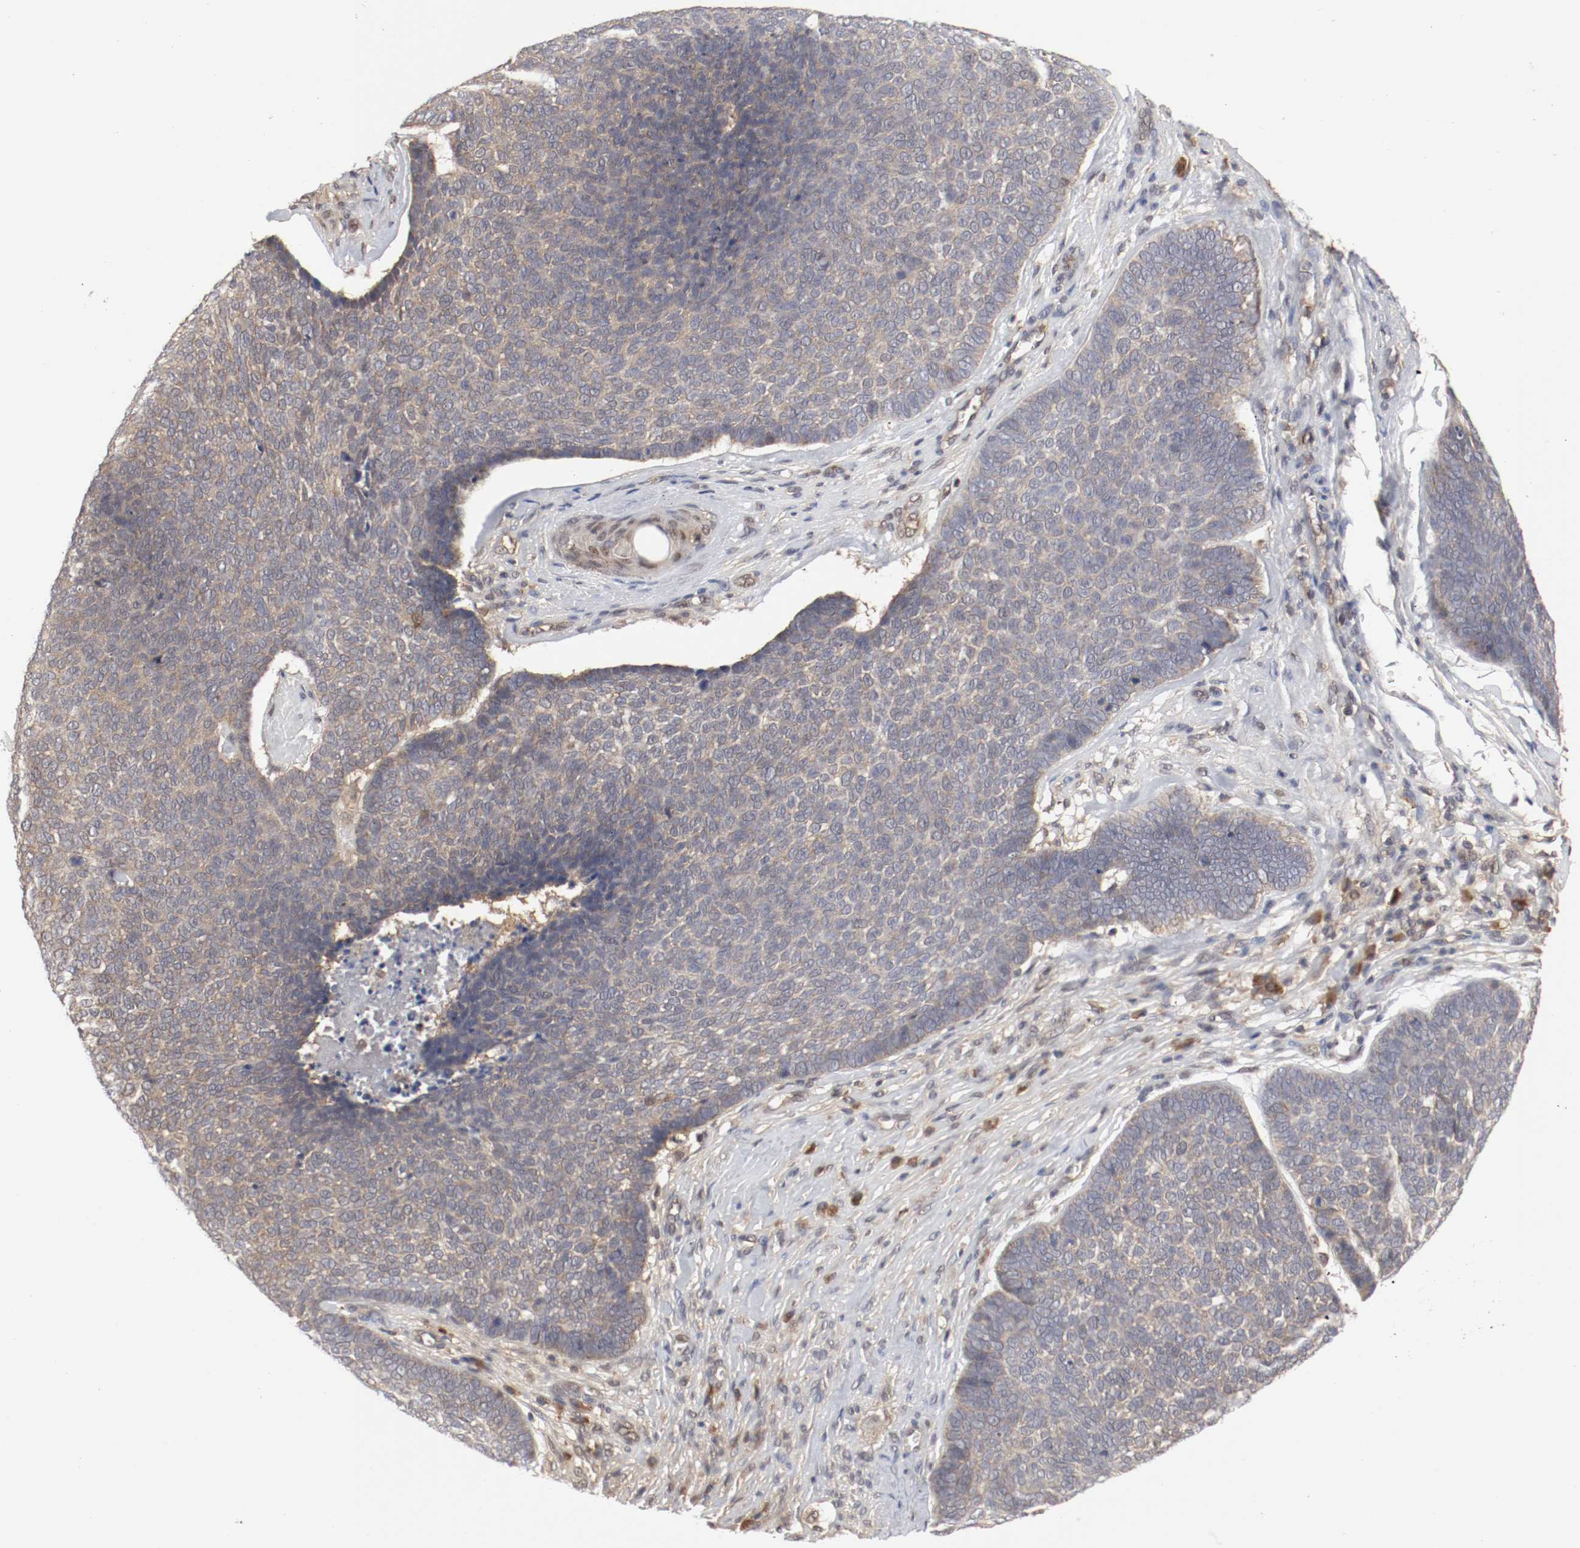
{"staining": {"intensity": "weak", "quantity": ">75%", "location": "cytoplasmic/membranous"}, "tissue": "skin cancer", "cell_type": "Tumor cells", "image_type": "cancer", "snomed": [{"axis": "morphology", "description": "Basal cell carcinoma"}, {"axis": "topography", "description": "Skin"}], "caption": "Immunohistochemical staining of basal cell carcinoma (skin) reveals low levels of weak cytoplasmic/membranous staining in about >75% of tumor cells. The protein of interest is shown in brown color, while the nuclei are stained blue.", "gene": "AFG3L2", "patient": {"sex": "male", "age": 84}}